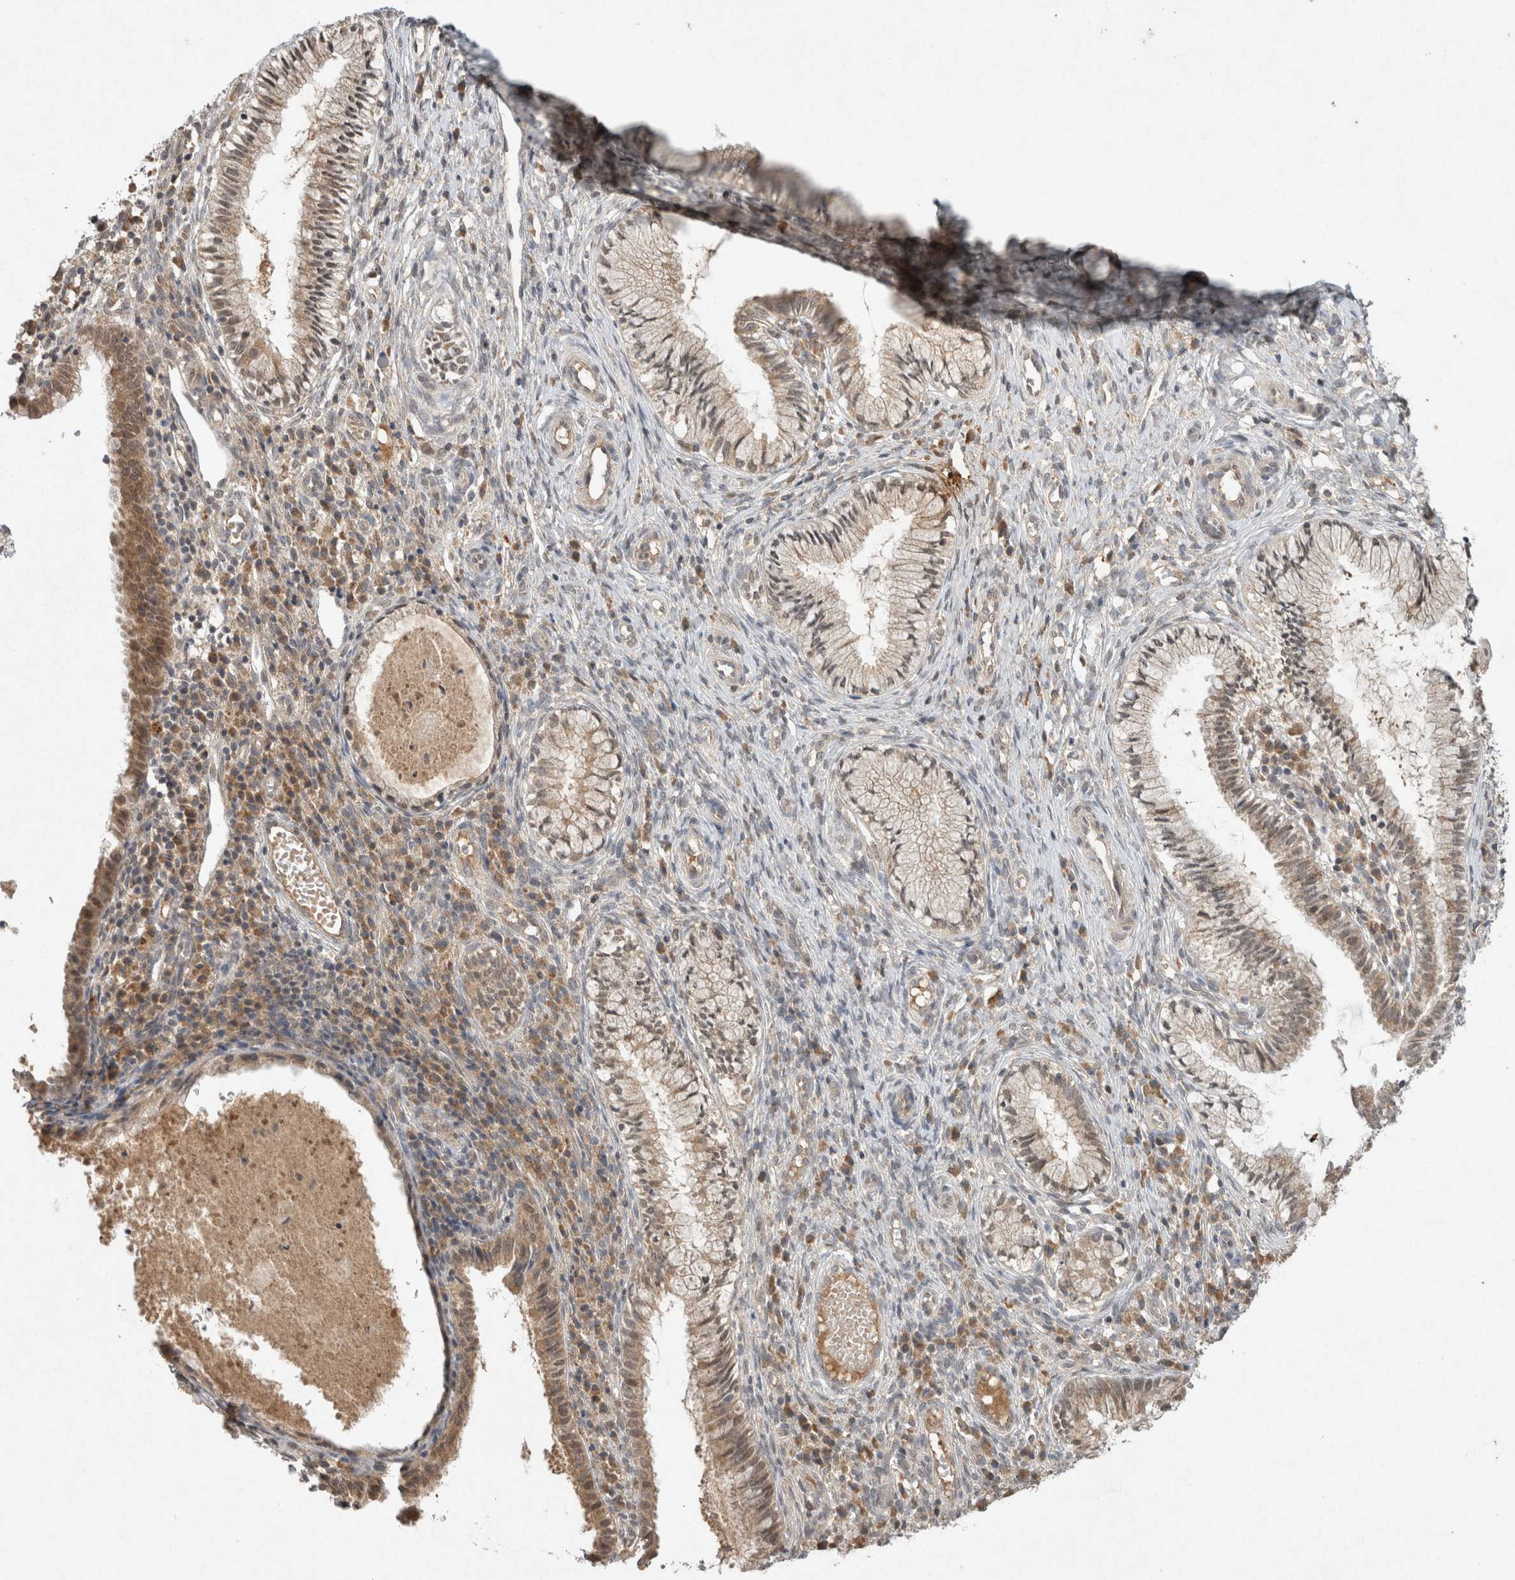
{"staining": {"intensity": "moderate", "quantity": ">75%", "location": "cytoplasmic/membranous"}, "tissue": "cervix", "cell_type": "Glandular cells", "image_type": "normal", "snomed": [{"axis": "morphology", "description": "Normal tissue, NOS"}, {"axis": "topography", "description": "Cervix"}], "caption": "Immunohistochemical staining of benign human cervix demonstrates medium levels of moderate cytoplasmic/membranous staining in approximately >75% of glandular cells.", "gene": "LOXL2", "patient": {"sex": "female", "age": 27}}